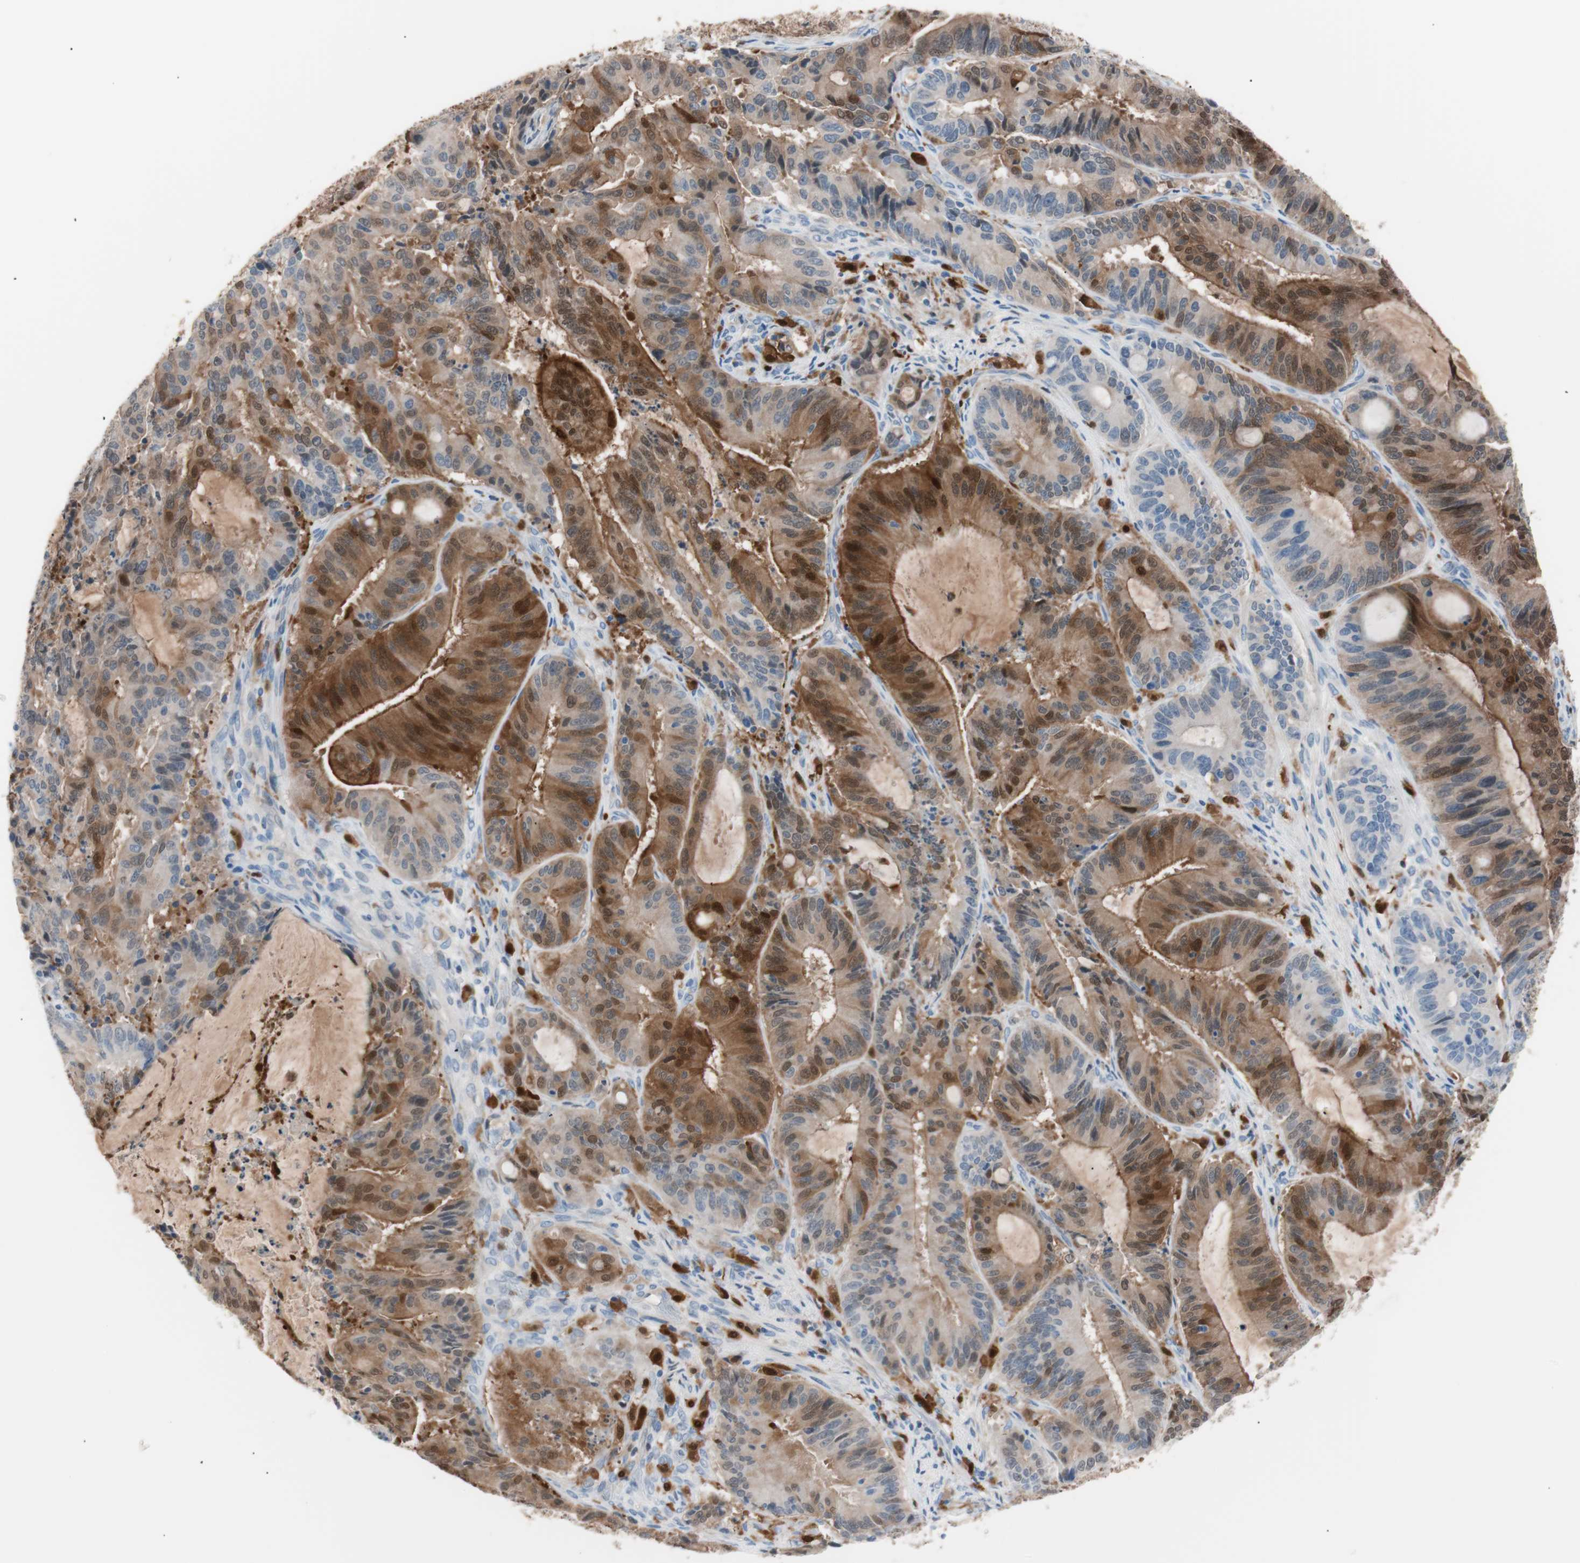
{"staining": {"intensity": "strong", "quantity": "25%-75%", "location": "cytoplasmic/membranous,nuclear"}, "tissue": "liver cancer", "cell_type": "Tumor cells", "image_type": "cancer", "snomed": [{"axis": "morphology", "description": "Cholangiocarcinoma"}, {"axis": "topography", "description": "Liver"}], "caption": "IHC photomicrograph of neoplastic tissue: human liver cancer (cholangiocarcinoma) stained using IHC displays high levels of strong protein expression localized specifically in the cytoplasmic/membranous and nuclear of tumor cells, appearing as a cytoplasmic/membranous and nuclear brown color.", "gene": "IL18", "patient": {"sex": "female", "age": 73}}